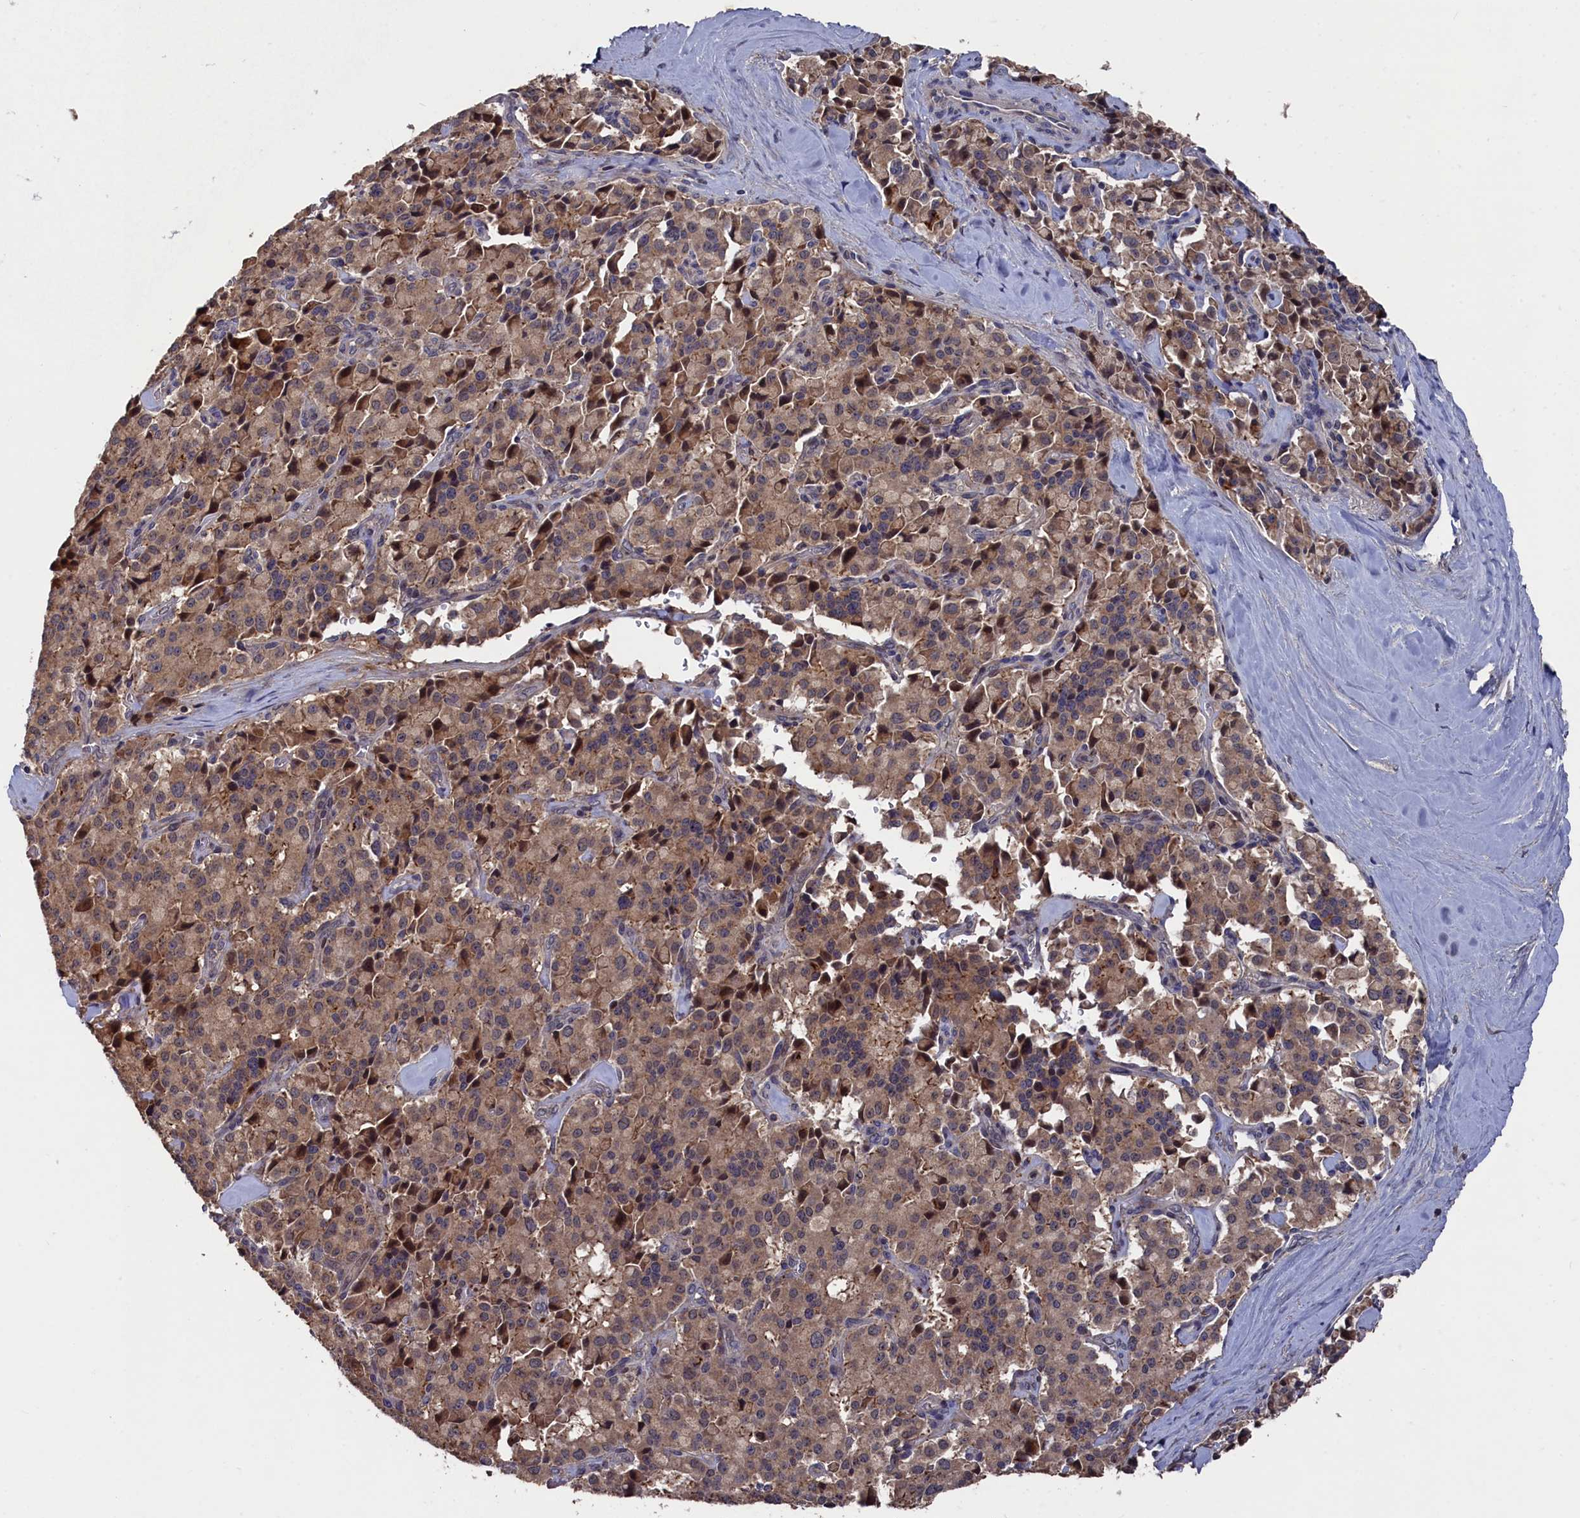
{"staining": {"intensity": "moderate", "quantity": ">75%", "location": "cytoplasmic/membranous,nuclear"}, "tissue": "pancreatic cancer", "cell_type": "Tumor cells", "image_type": "cancer", "snomed": [{"axis": "morphology", "description": "Adenocarcinoma, NOS"}, {"axis": "topography", "description": "Pancreas"}], "caption": "A medium amount of moderate cytoplasmic/membranous and nuclear expression is seen in about >75% of tumor cells in pancreatic cancer tissue.", "gene": "TMC5", "patient": {"sex": "male", "age": 65}}